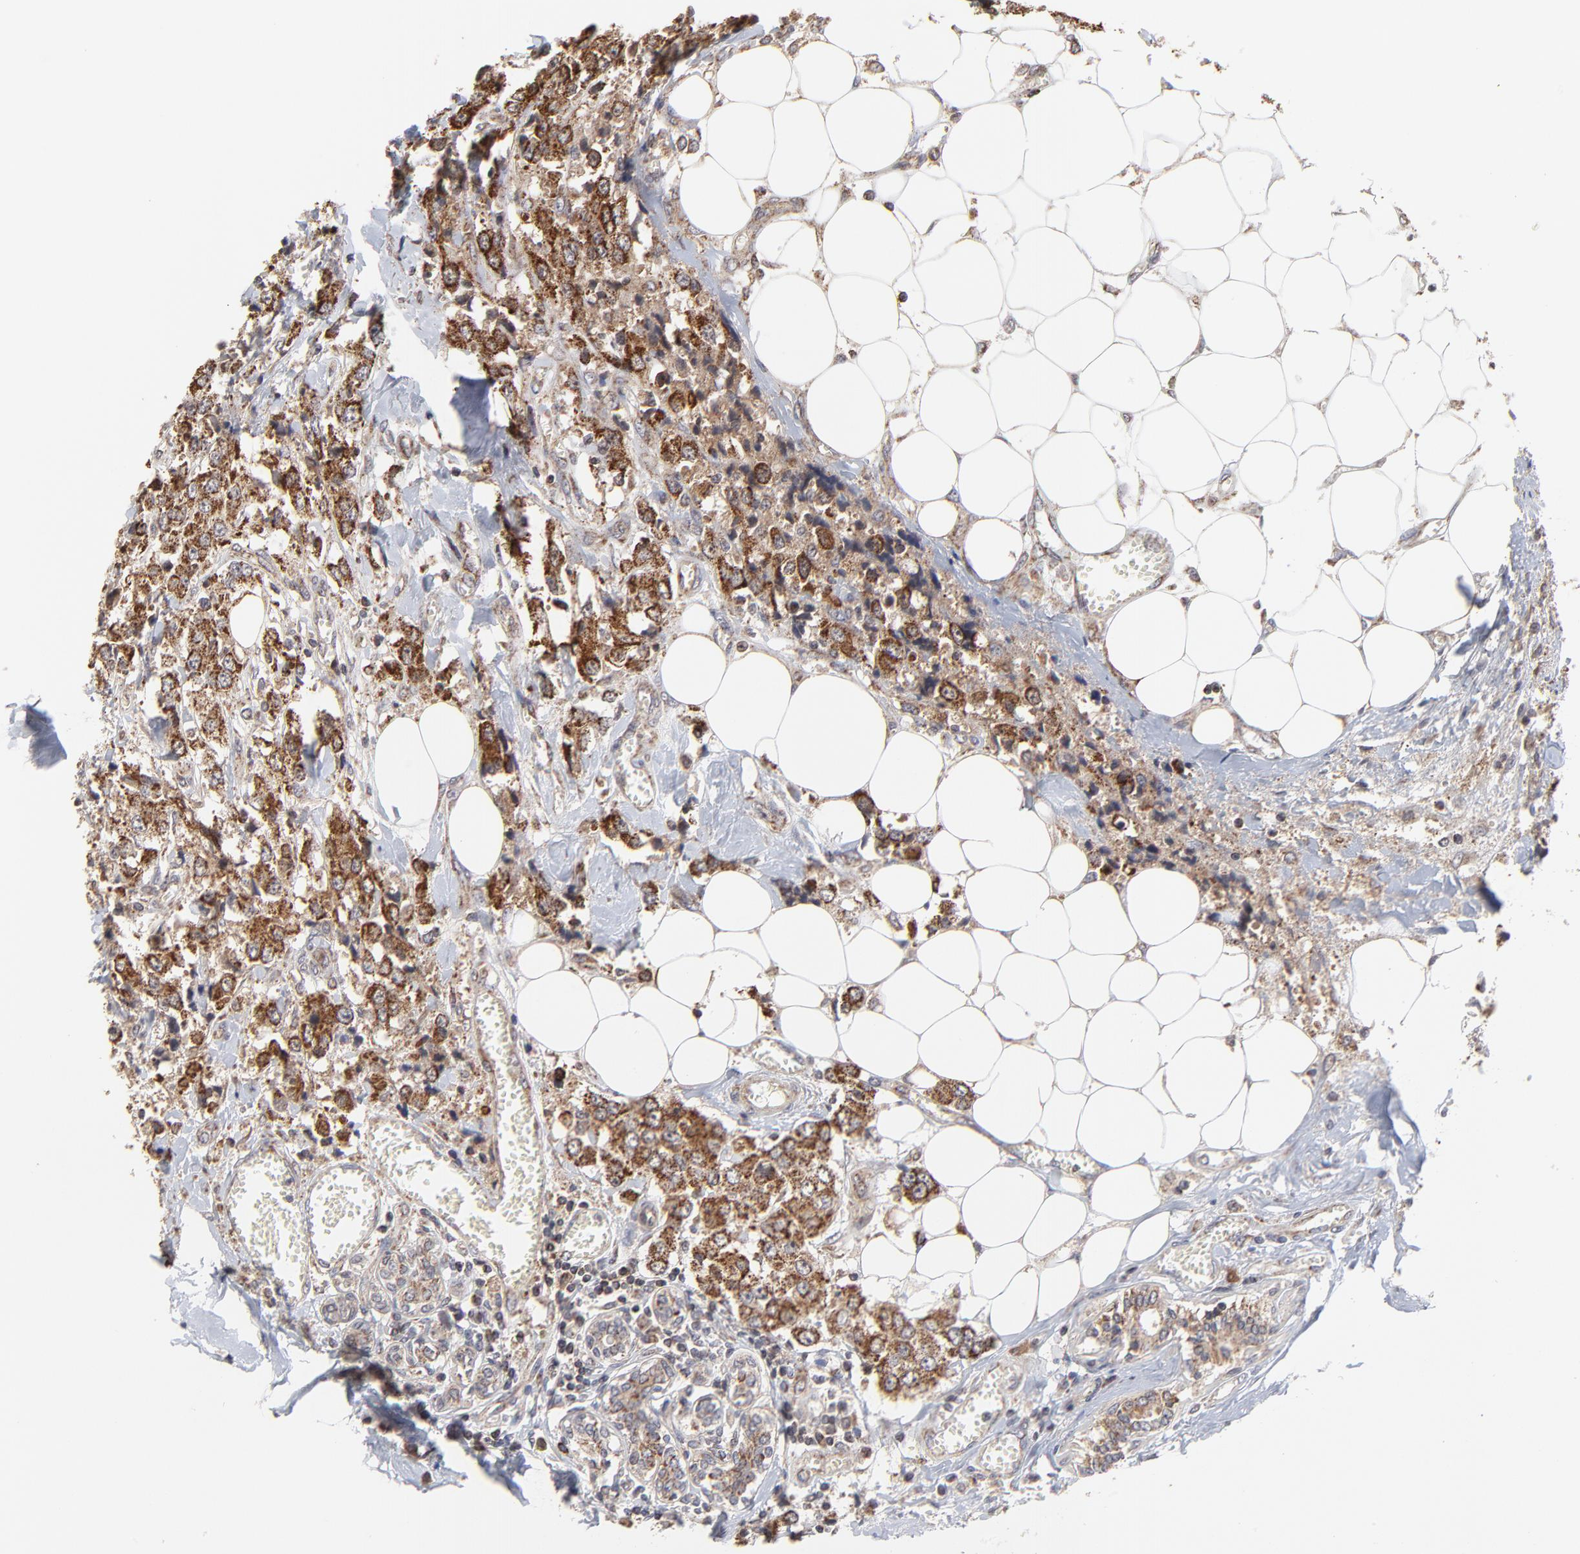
{"staining": {"intensity": "strong", "quantity": ">75%", "location": "cytoplasmic/membranous"}, "tissue": "breast cancer", "cell_type": "Tumor cells", "image_type": "cancer", "snomed": [{"axis": "morphology", "description": "Duct carcinoma"}, {"axis": "topography", "description": "Breast"}], "caption": "The immunohistochemical stain highlights strong cytoplasmic/membranous expression in tumor cells of intraductal carcinoma (breast) tissue.", "gene": "ZNF550", "patient": {"sex": "female", "age": 58}}